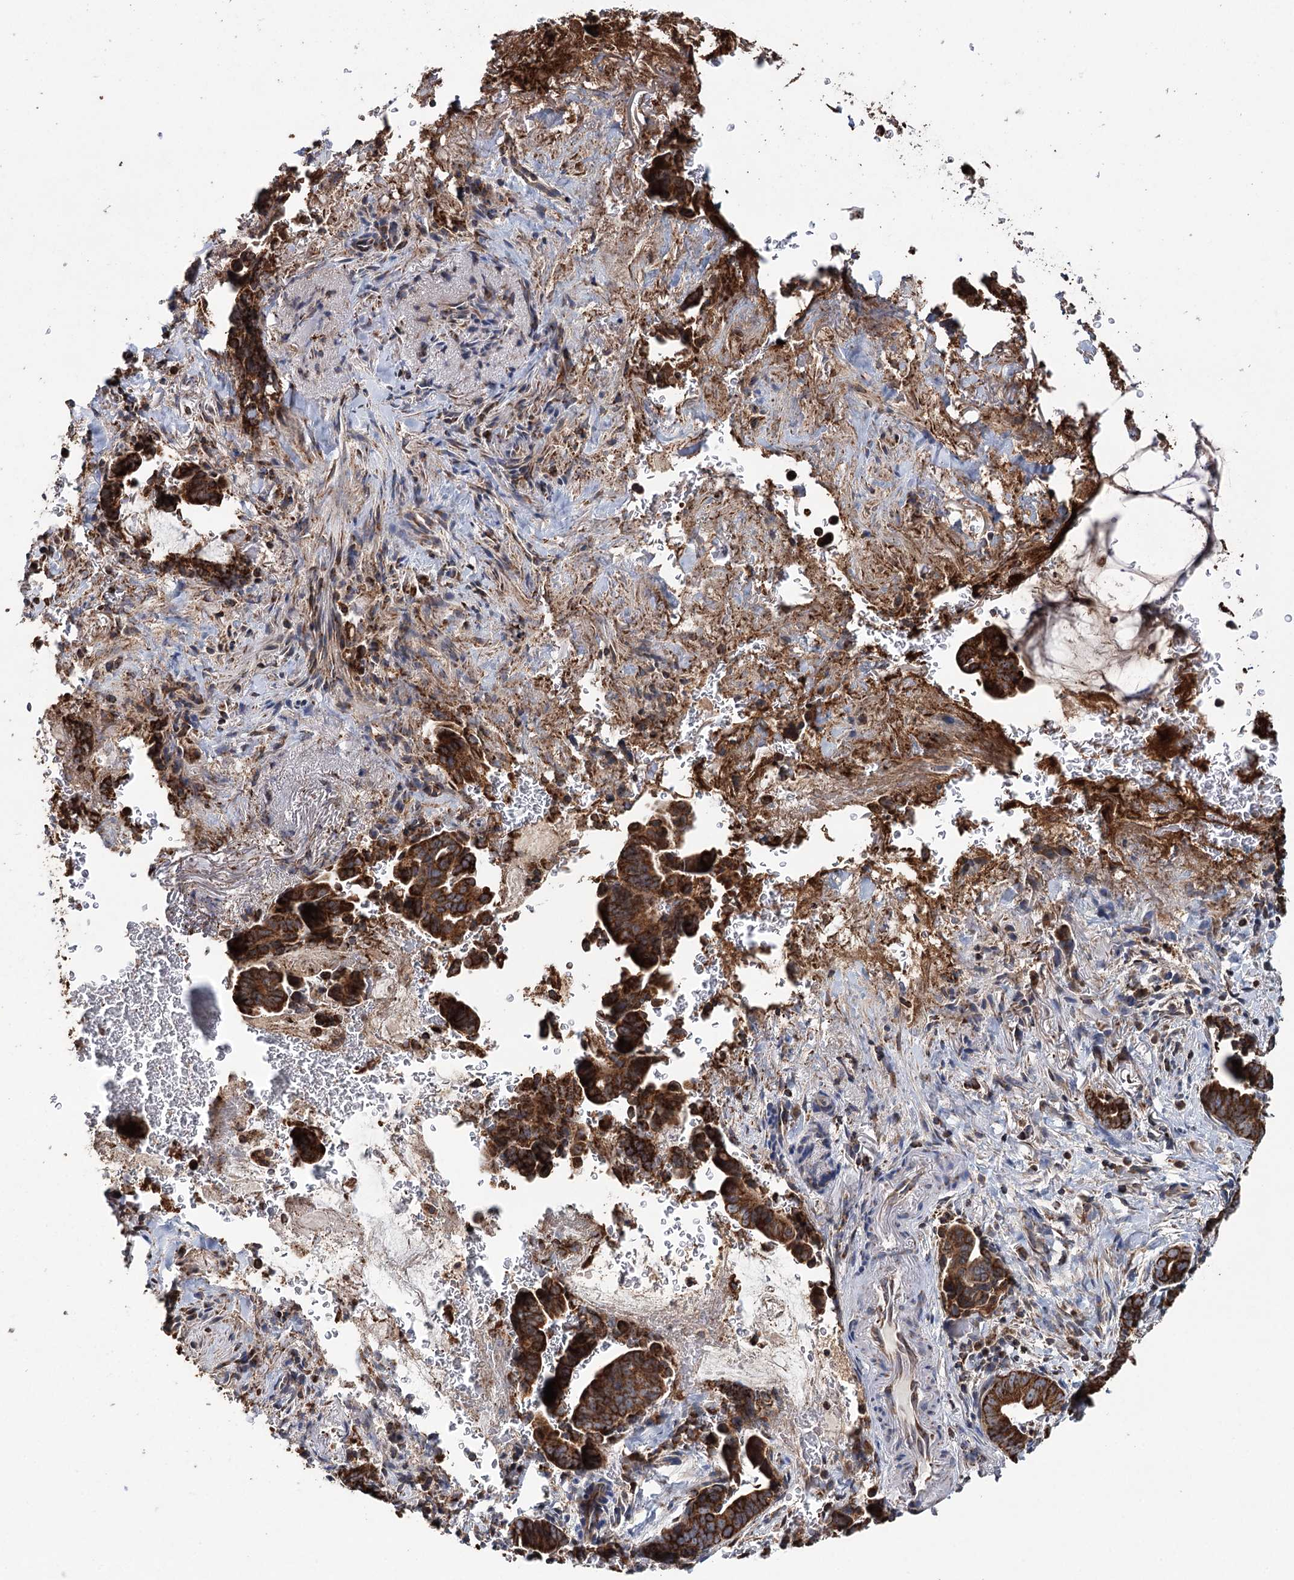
{"staining": {"intensity": "strong", "quantity": ">75%", "location": "cytoplasmic/membranous"}, "tissue": "pancreatic cancer", "cell_type": "Tumor cells", "image_type": "cancer", "snomed": [{"axis": "morphology", "description": "Adenocarcinoma, NOS"}, {"axis": "topography", "description": "Pancreas"}], "caption": "The micrograph reveals staining of adenocarcinoma (pancreatic), revealing strong cytoplasmic/membranous protein positivity (brown color) within tumor cells.", "gene": "APH1A", "patient": {"sex": "female", "age": 63}}